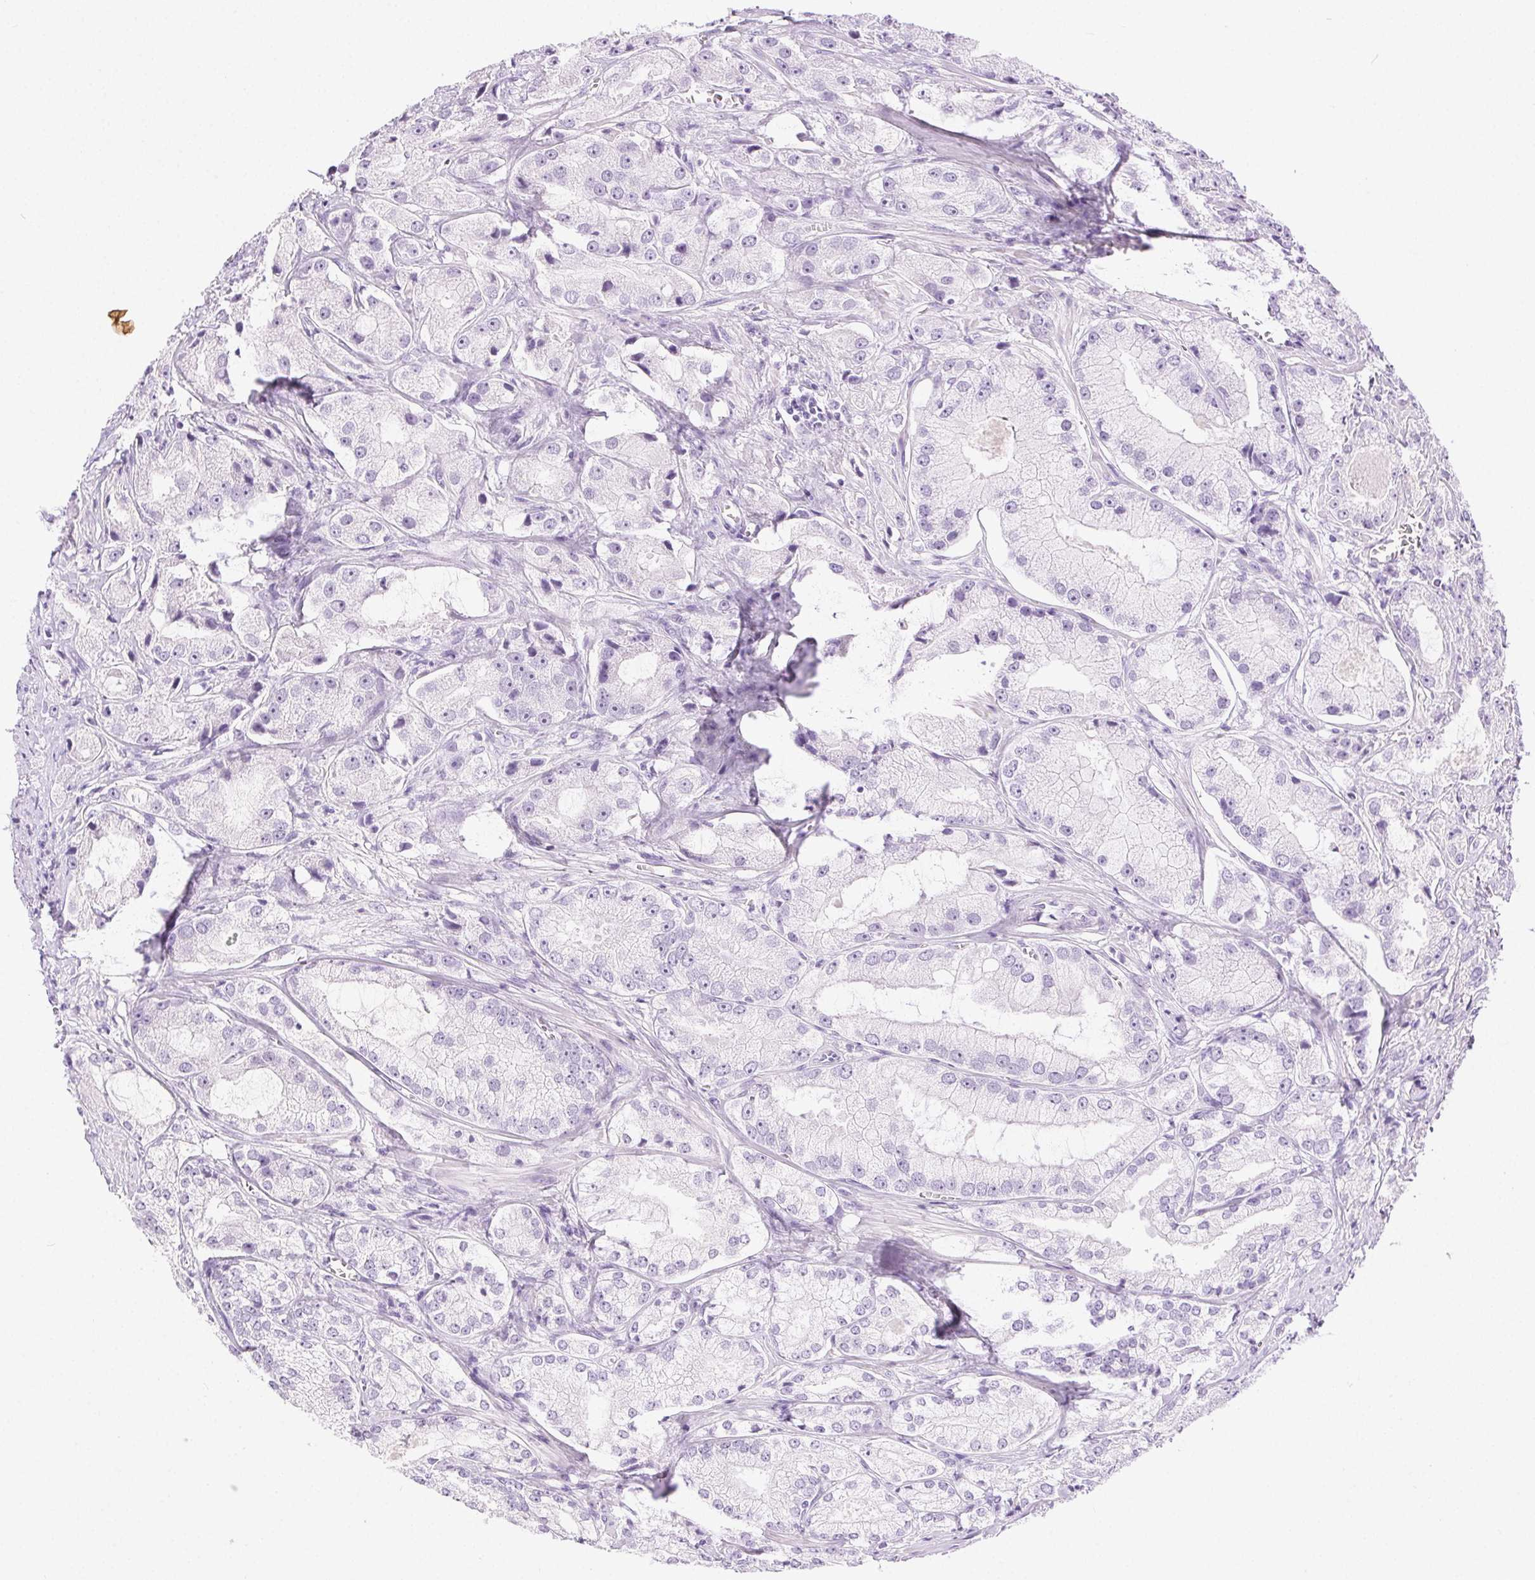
{"staining": {"intensity": "negative", "quantity": "none", "location": "none"}, "tissue": "prostate cancer", "cell_type": "Tumor cells", "image_type": "cancer", "snomed": [{"axis": "morphology", "description": "Adenocarcinoma, High grade"}, {"axis": "topography", "description": "Prostate"}], "caption": "DAB (3,3'-diaminobenzidine) immunohistochemical staining of prostate cancer reveals no significant positivity in tumor cells.", "gene": "C20orf85", "patient": {"sex": "male", "age": 64}}